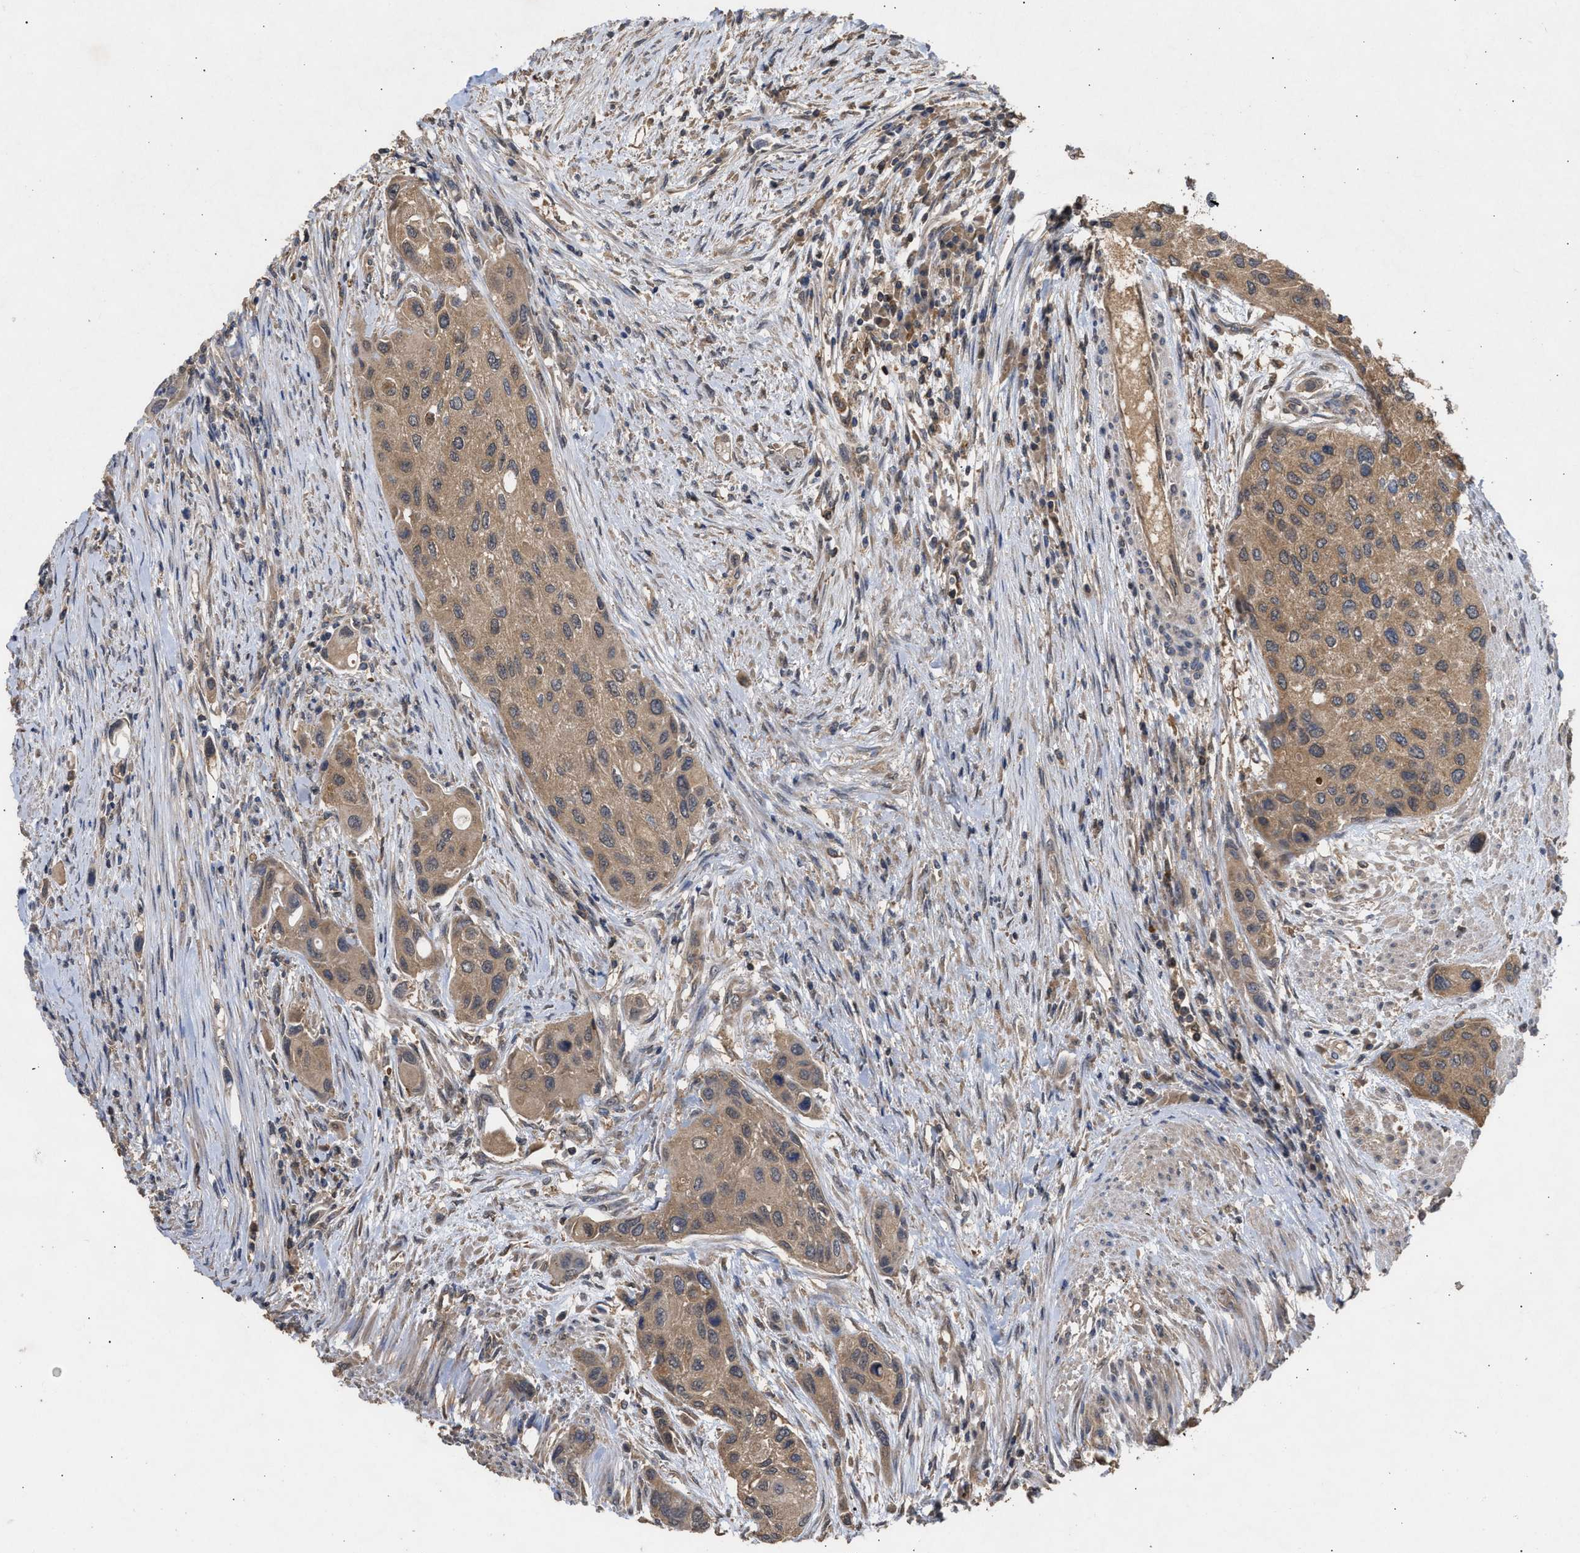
{"staining": {"intensity": "moderate", "quantity": ">75%", "location": "cytoplasmic/membranous"}, "tissue": "urothelial cancer", "cell_type": "Tumor cells", "image_type": "cancer", "snomed": [{"axis": "morphology", "description": "Urothelial carcinoma, High grade"}, {"axis": "topography", "description": "Urinary bladder"}], "caption": "Urothelial cancer stained for a protein exhibits moderate cytoplasmic/membranous positivity in tumor cells.", "gene": "FITM1", "patient": {"sex": "female", "age": 56}}